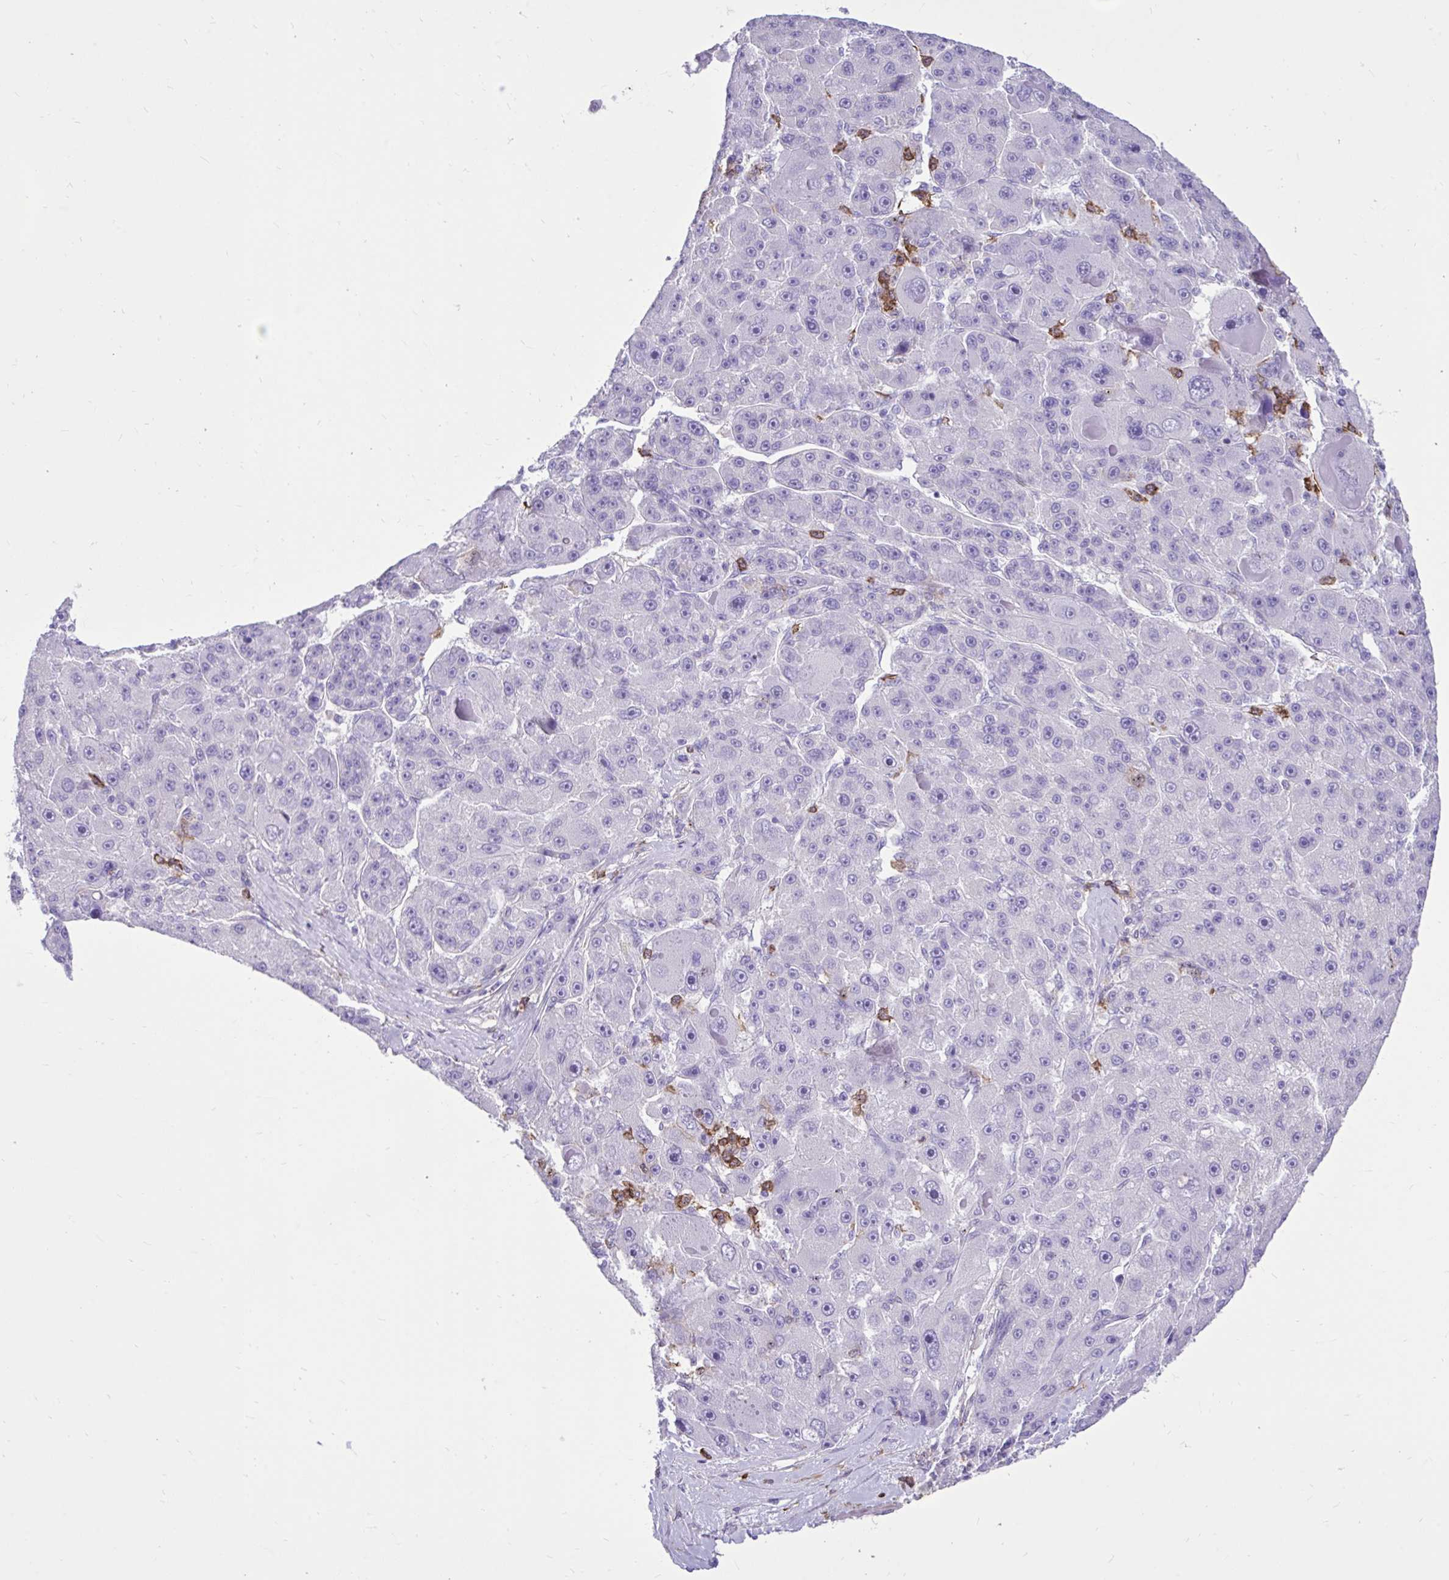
{"staining": {"intensity": "negative", "quantity": "none", "location": "none"}, "tissue": "liver cancer", "cell_type": "Tumor cells", "image_type": "cancer", "snomed": [{"axis": "morphology", "description": "Carcinoma, Hepatocellular, NOS"}, {"axis": "topography", "description": "Liver"}], "caption": "Tumor cells show no significant positivity in hepatocellular carcinoma (liver). Nuclei are stained in blue.", "gene": "TLR7", "patient": {"sex": "male", "age": 76}}